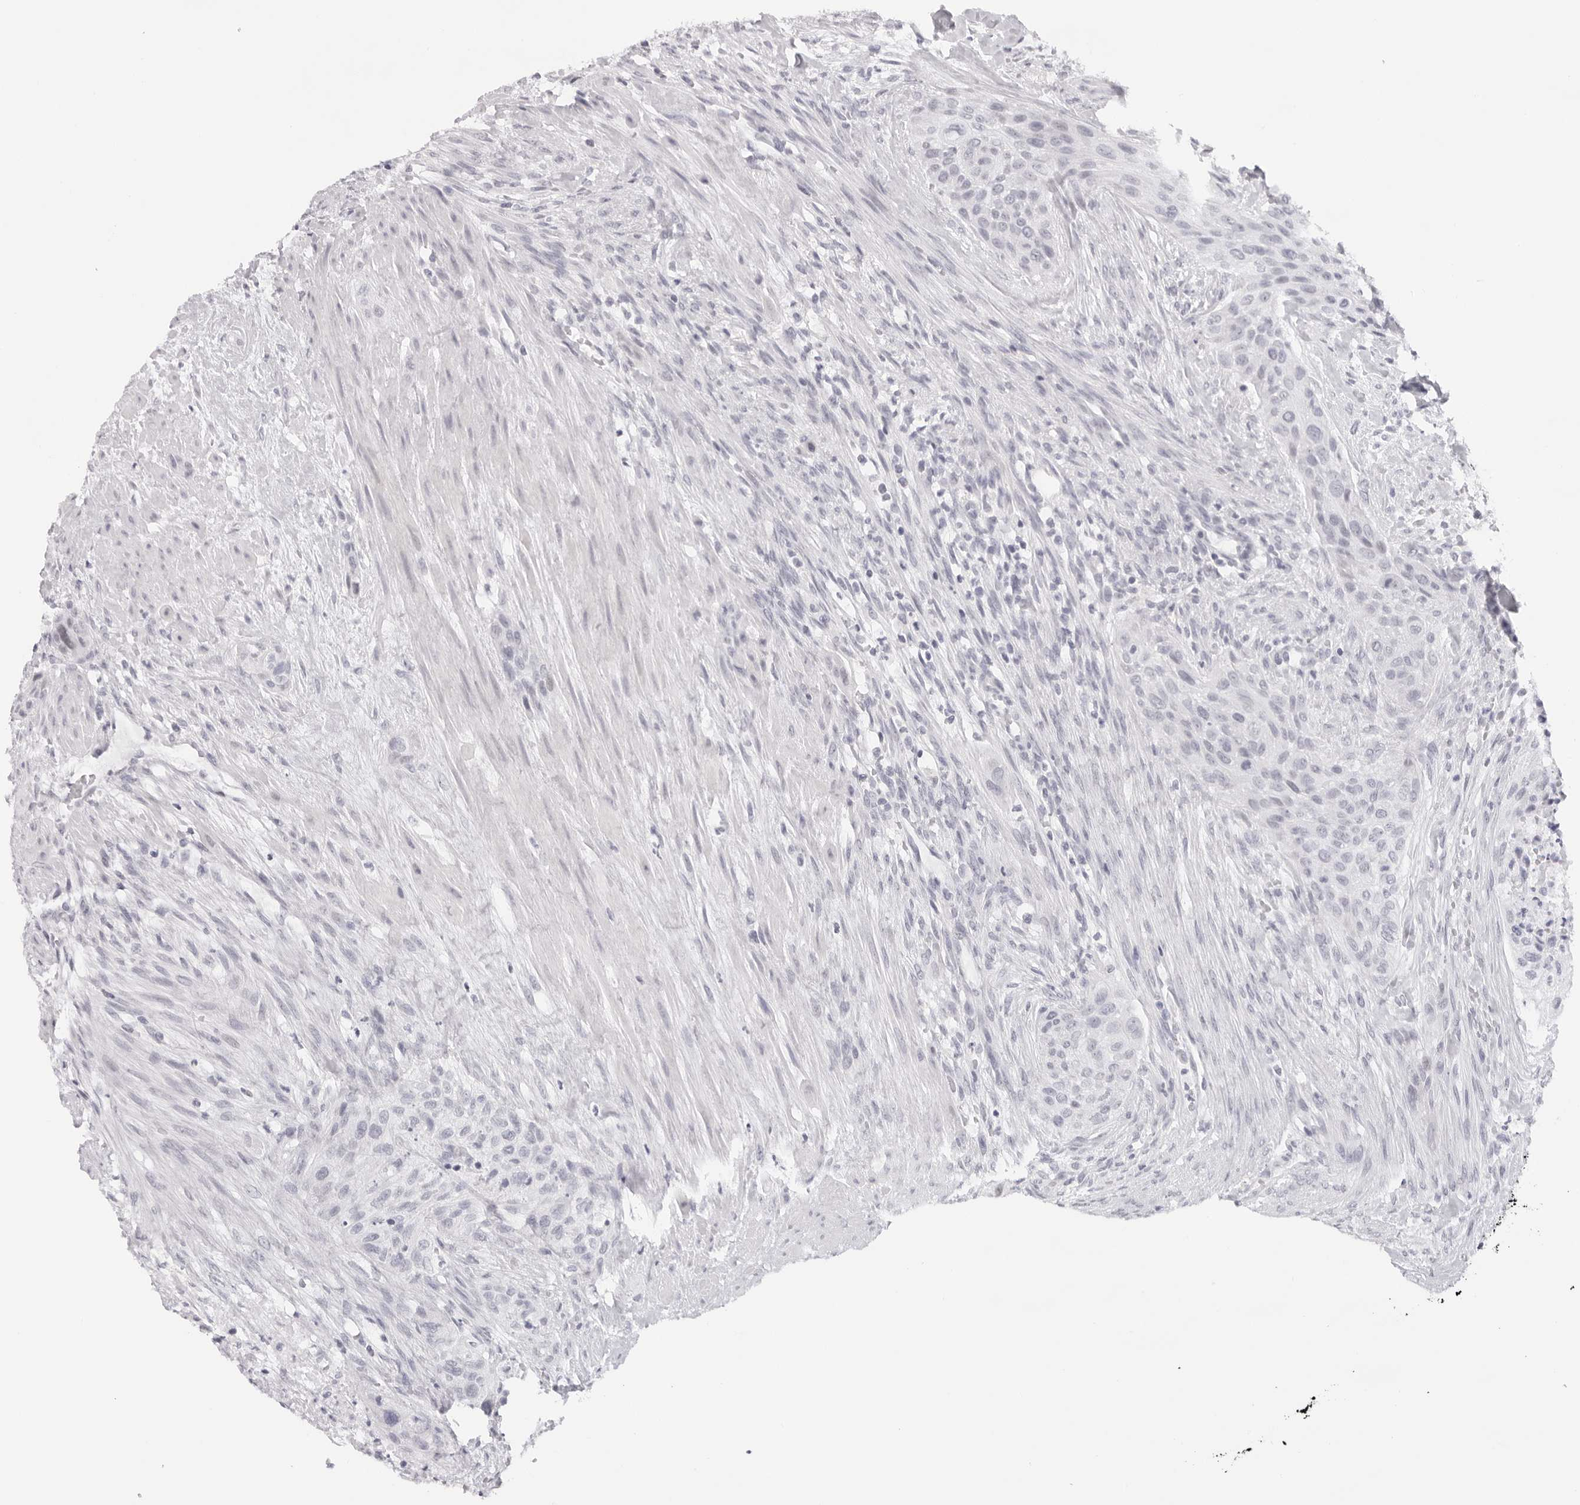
{"staining": {"intensity": "negative", "quantity": "none", "location": "none"}, "tissue": "urothelial cancer", "cell_type": "Tumor cells", "image_type": "cancer", "snomed": [{"axis": "morphology", "description": "Urothelial carcinoma, High grade"}, {"axis": "topography", "description": "Urinary bladder"}], "caption": "This is an IHC image of urothelial cancer. There is no expression in tumor cells.", "gene": "KLK12", "patient": {"sex": "male", "age": 35}}